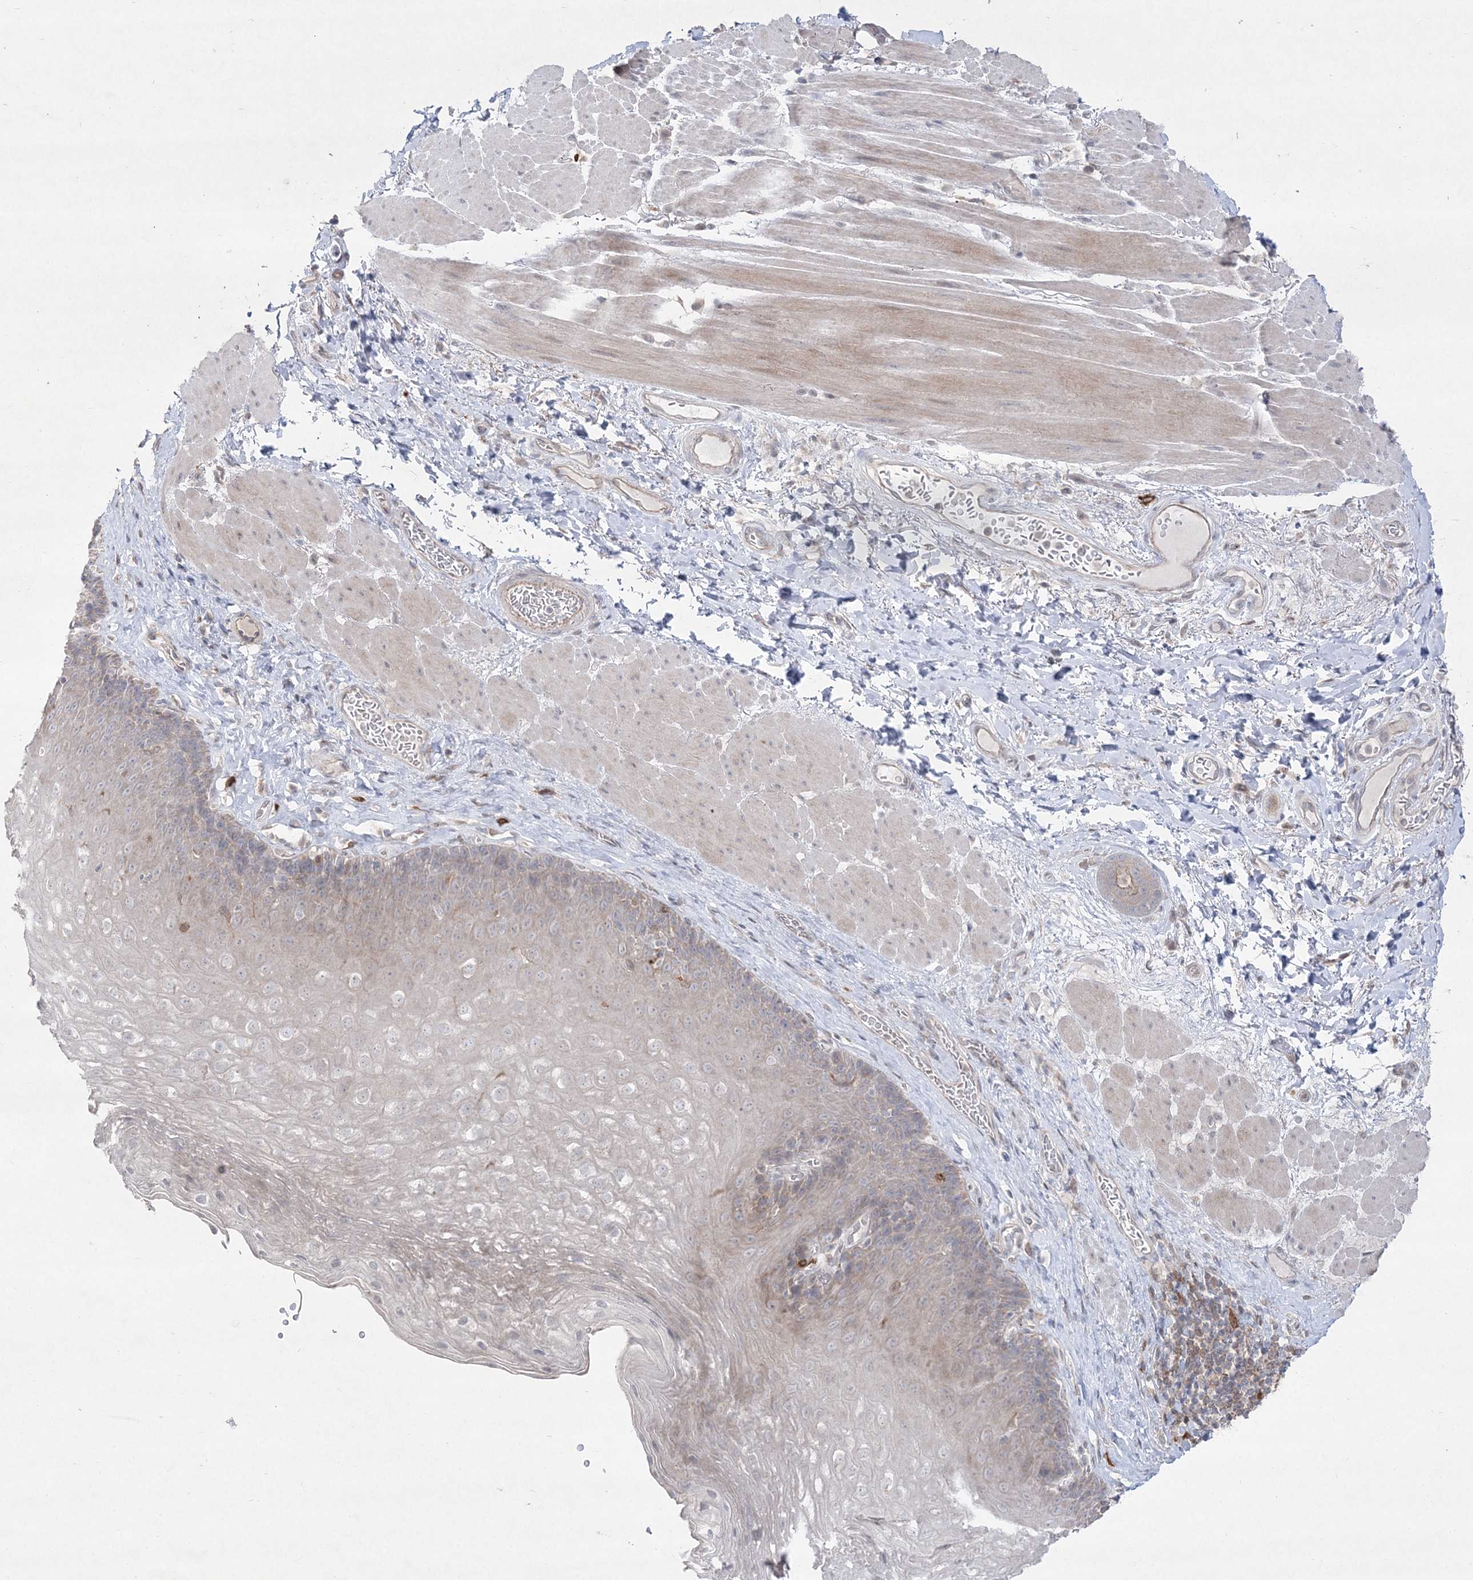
{"staining": {"intensity": "weak", "quantity": "<25%", "location": "cytoplasmic/membranous"}, "tissue": "esophagus", "cell_type": "Squamous epithelial cells", "image_type": "normal", "snomed": [{"axis": "morphology", "description": "Normal tissue, NOS"}, {"axis": "topography", "description": "Esophagus"}], "caption": "Protein analysis of unremarkable esophagus demonstrates no significant expression in squamous epithelial cells.", "gene": "CLNK", "patient": {"sex": "female", "age": 66}}